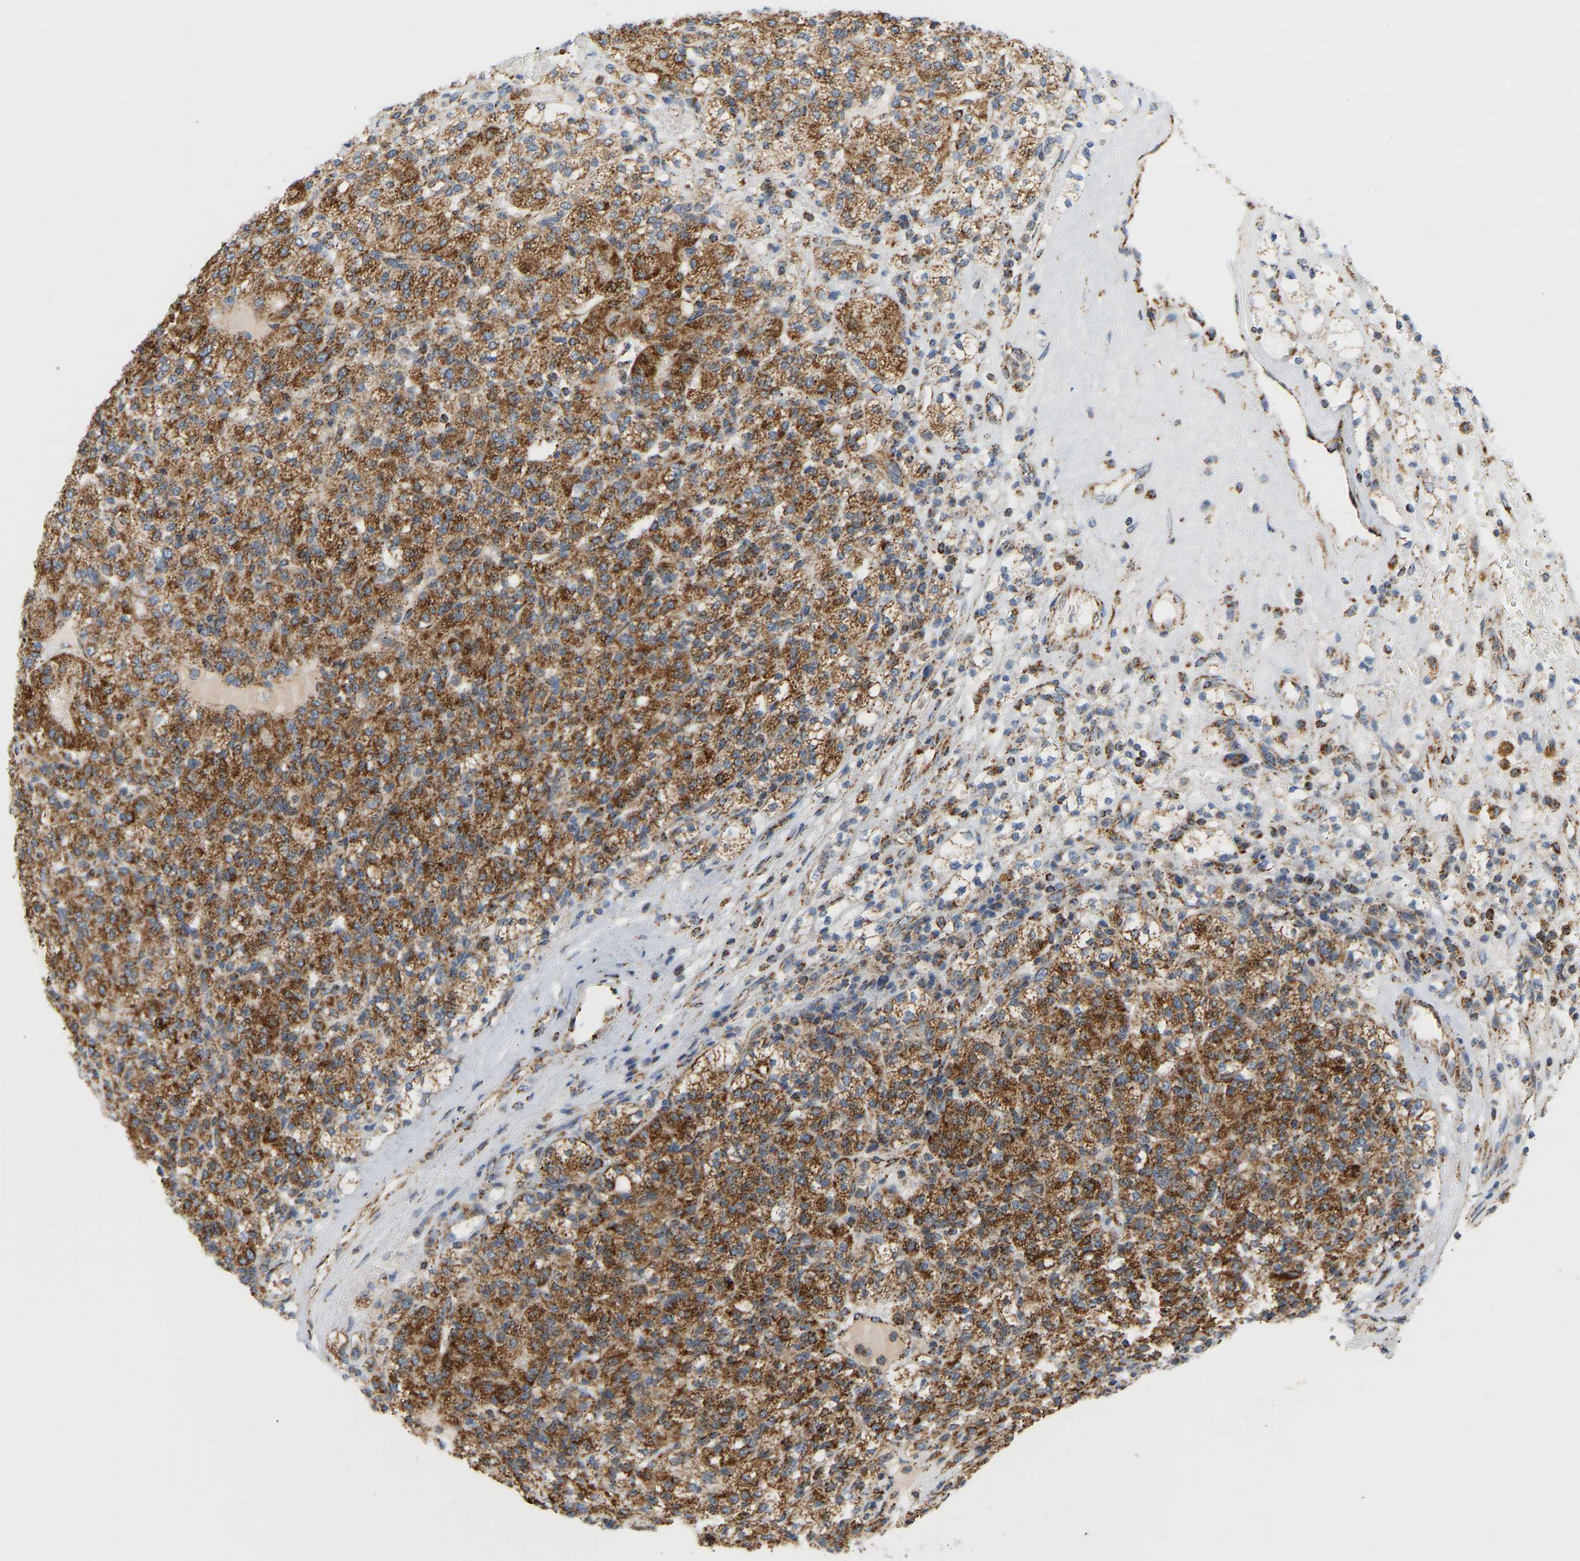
{"staining": {"intensity": "moderate", "quantity": ">75%", "location": "cytoplasmic/membranous"}, "tissue": "renal cancer", "cell_type": "Tumor cells", "image_type": "cancer", "snomed": [{"axis": "morphology", "description": "Adenocarcinoma, NOS"}, {"axis": "topography", "description": "Kidney"}], "caption": "Moderate cytoplasmic/membranous positivity for a protein is identified in about >75% of tumor cells of adenocarcinoma (renal) using immunohistochemistry.", "gene": "GPSM2", "patient": {"sex": "male", "age": 77}}